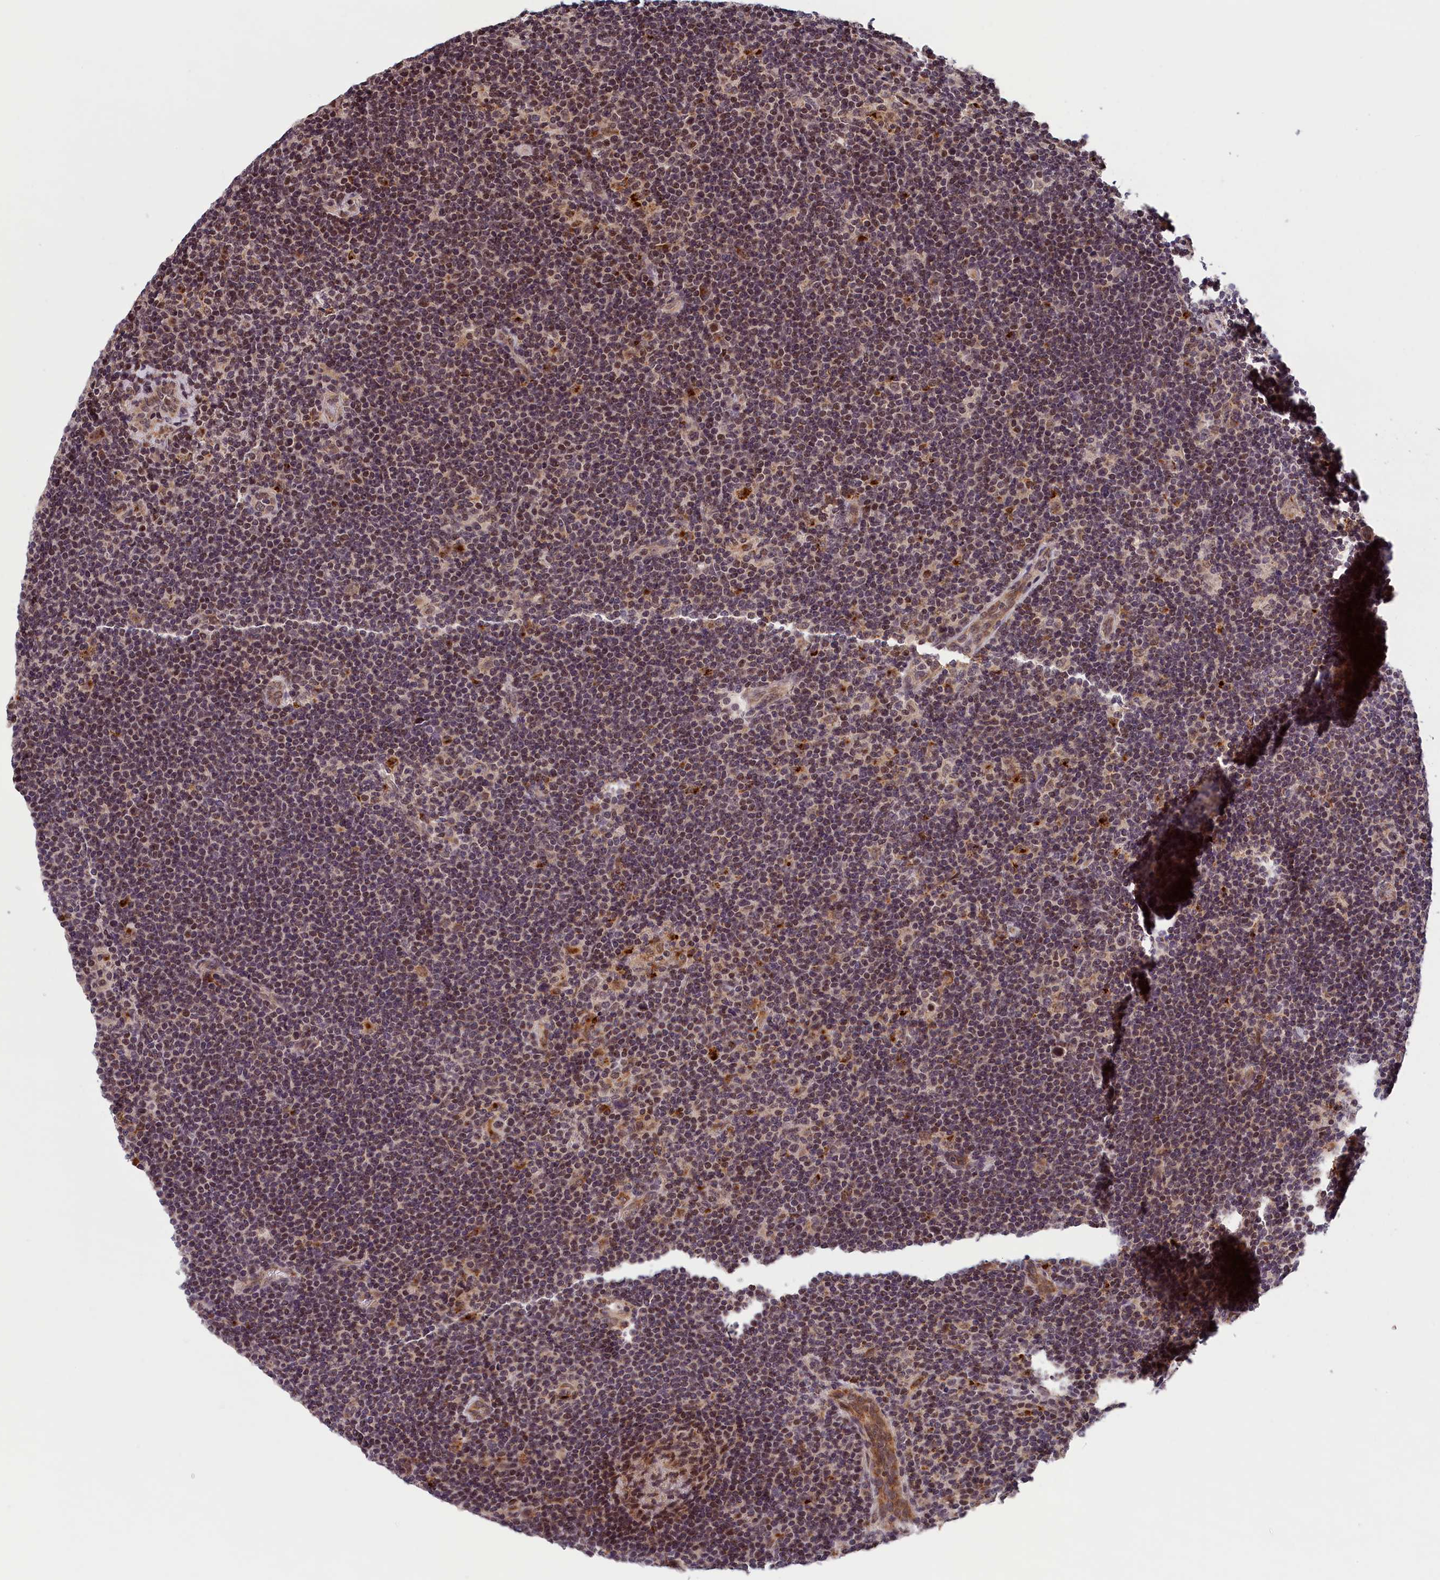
{"staining": {"intensity": "moderate", "quantity": "25%-75%", "location": "nuclear"}, "tissue": "lymphoma", "cell_type": "Tumor cells", "image_type": "cancer", "snomed": [{"axis": "morphology", "description": "Hodgkin's disease, NOS"}, {"axis": "topography", "description": "Lymph node"}], "caption": "Approximately 25%-75% of tumor cells in human Hodgkin's disease exhibit moderate nuclear protein expression as visualized by brown immunohistochemical staining.", "gene": "KCNK6", "patient": {"sex": "female", "age": 57}}